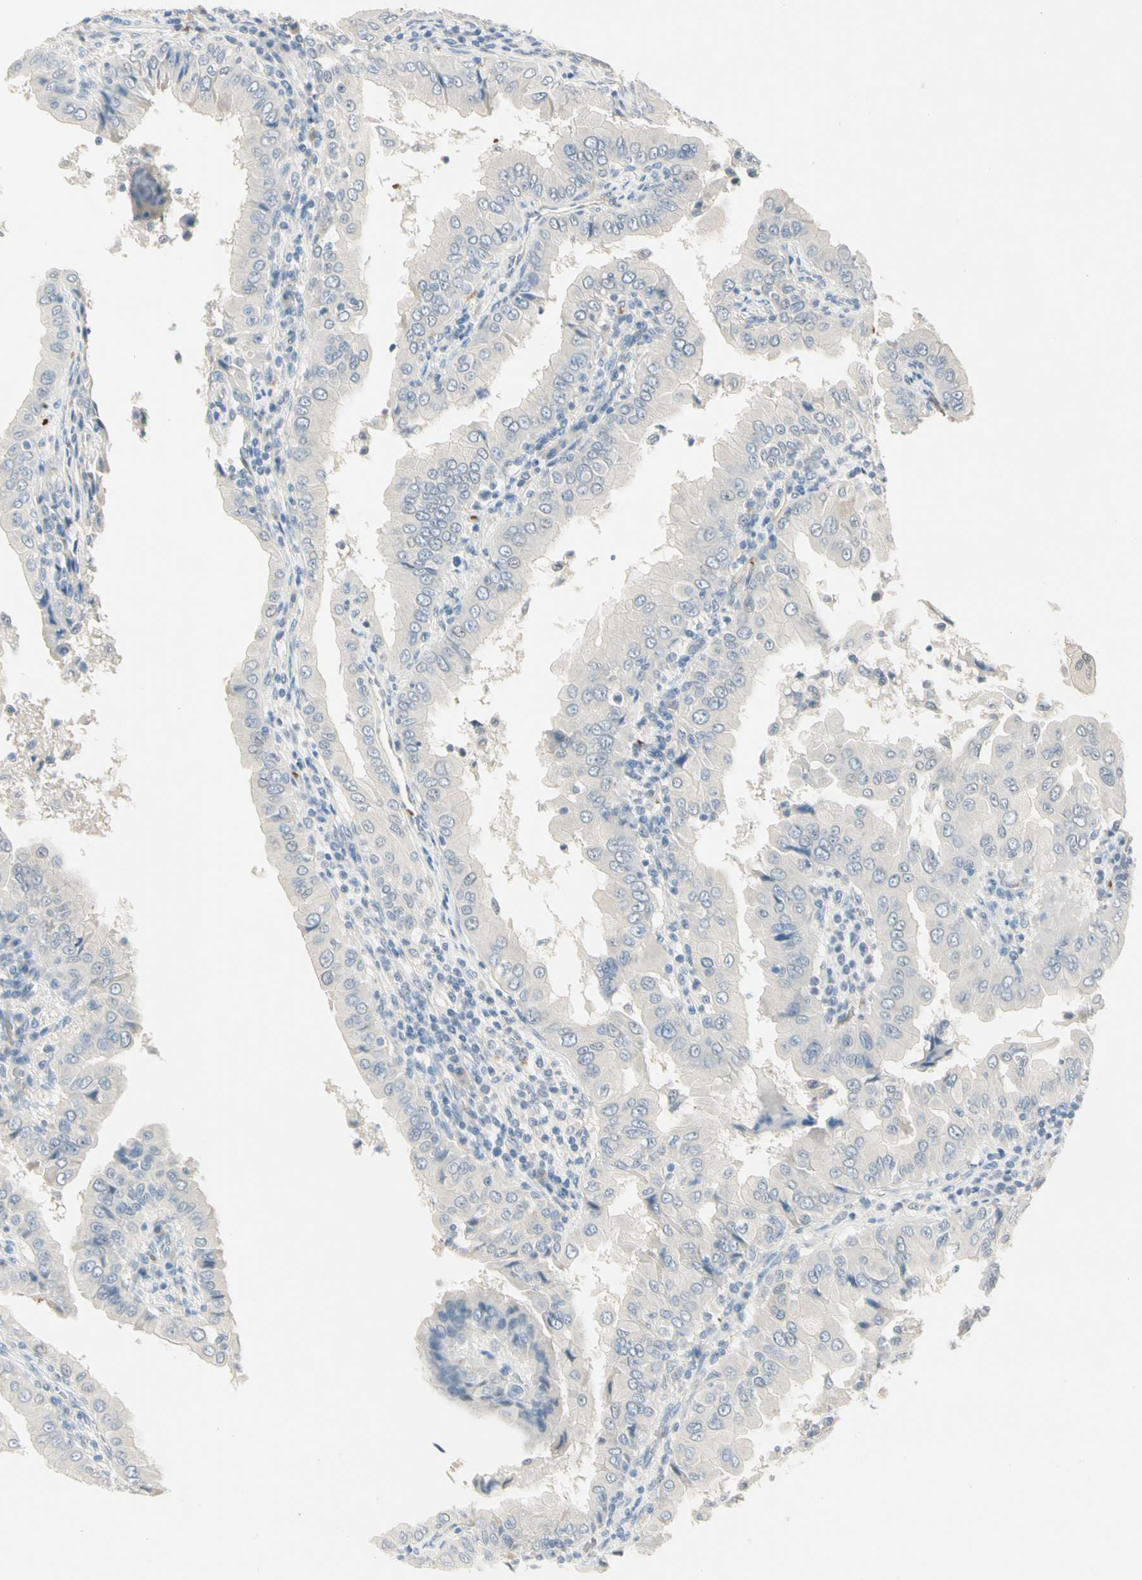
{"staining": {"intensity": "negative", "quantity": "none", "location": "none"}, "tissue": "thyroid cancer", "cell_type": "Tumor cells", "image_type": "cancer", "snomed": [{"axis": "morphology", "description": "Papillary adenocarcinoma, NOS"}, {"axis": "topography", "description": "Thyroid gland"}], "caption": "Immunohistochemical staining of thyroid papillary adenocarcinoma demonstrates no significant positivity in tumor cells.", "gene": "CA1", "patient": {"sex": "male", "age": 33}}